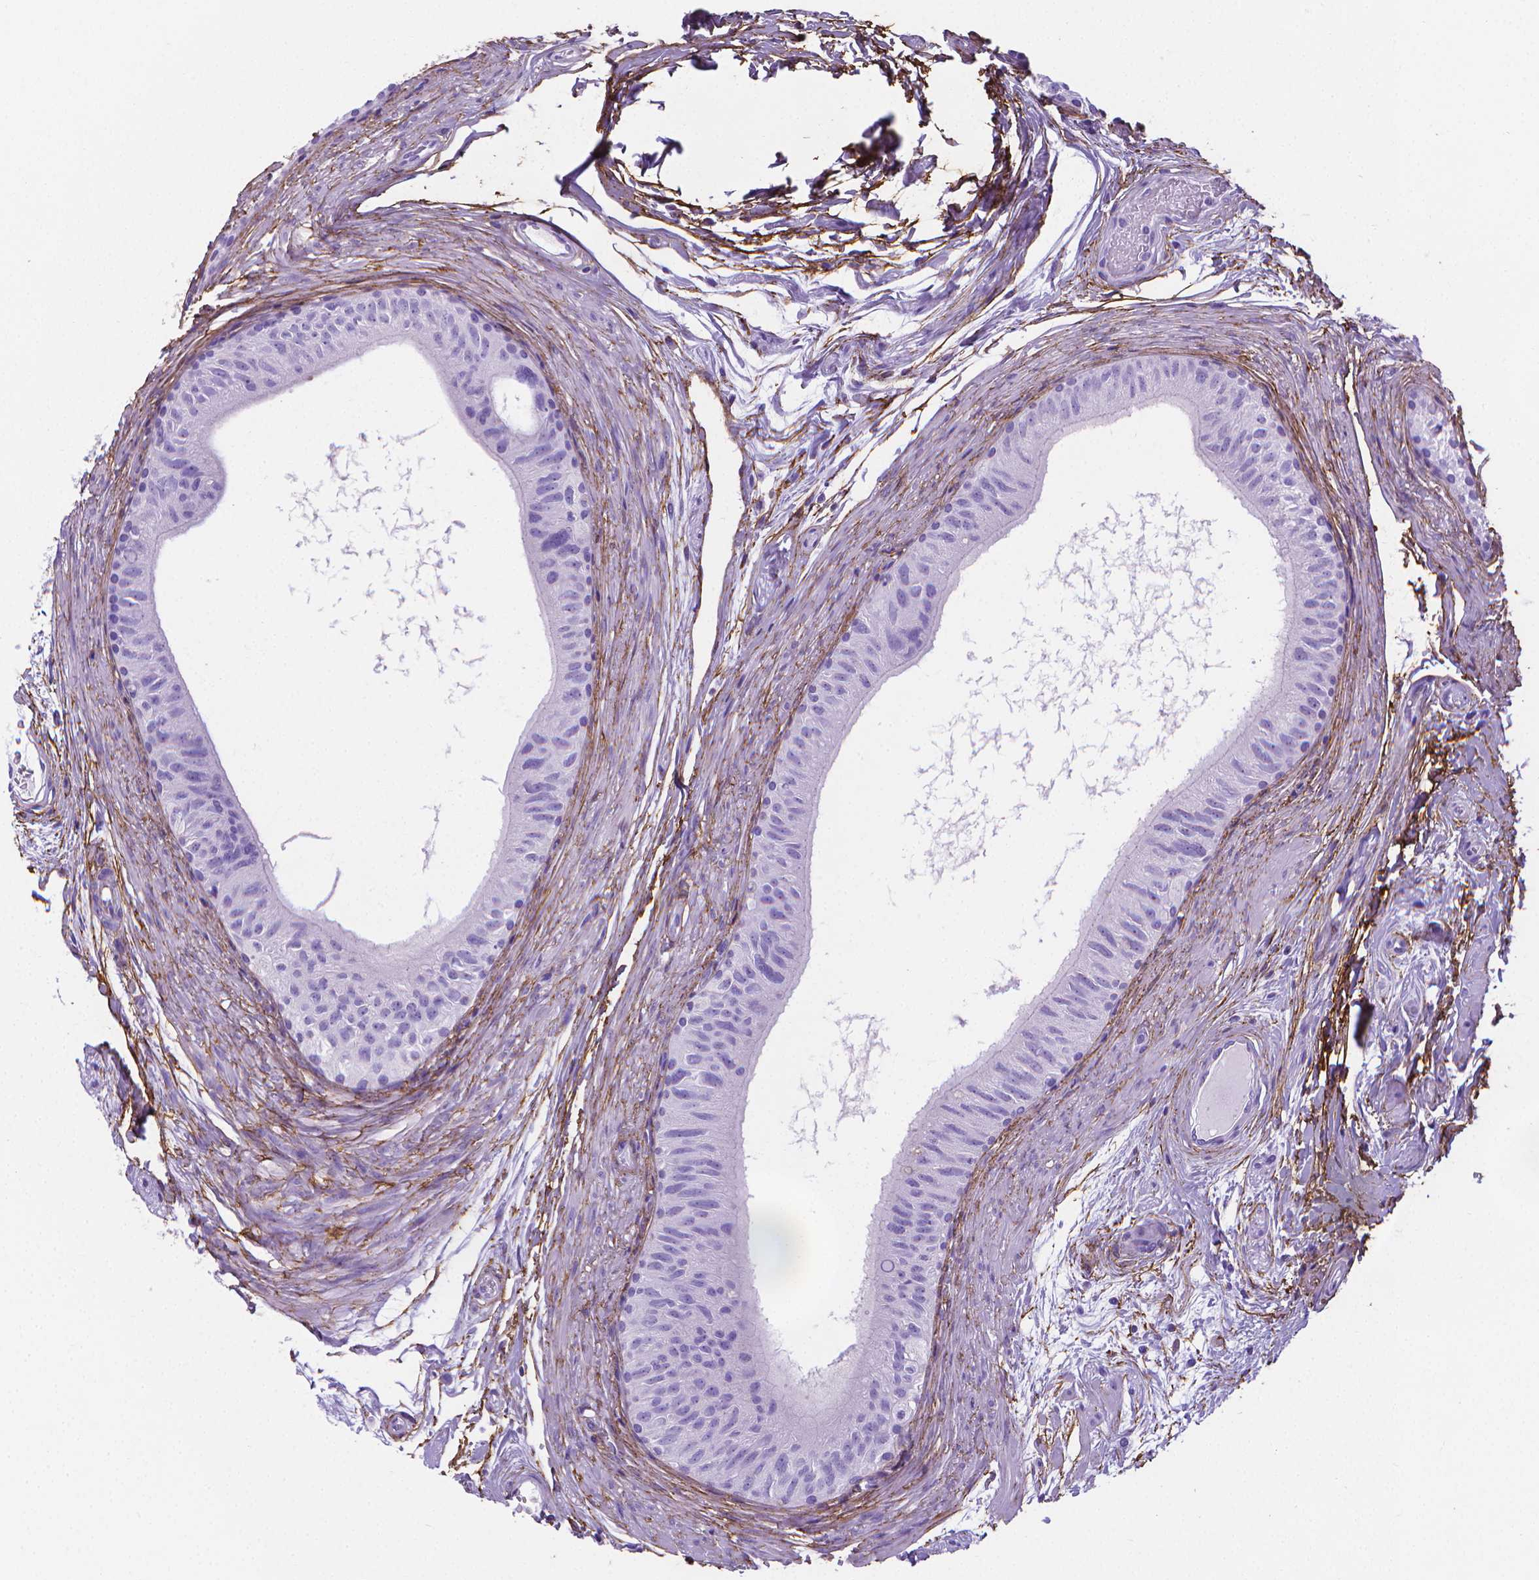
{"staining": {"intensity": "negative", "quantity": "none", "location": "none"}, "tissue": "epididymis", "cell_type": "Glandular cells", "image_type": "normal", "snomed": [{"axis": "morphology", "description": "Normal tissue, NOS"}, {"axis": "topography", "description": "Epididymis"}], "caption": "The histopathology image demonstrates no significant staining in glandular cells of epididymis. The staining is performed using DAB (3,3'-diaminobenzidine) brown chromogen with nuclei counter-stained in using hematoxylin.", "gene": "MFAP2", "patient": {"sex": "male", "age": 36}}